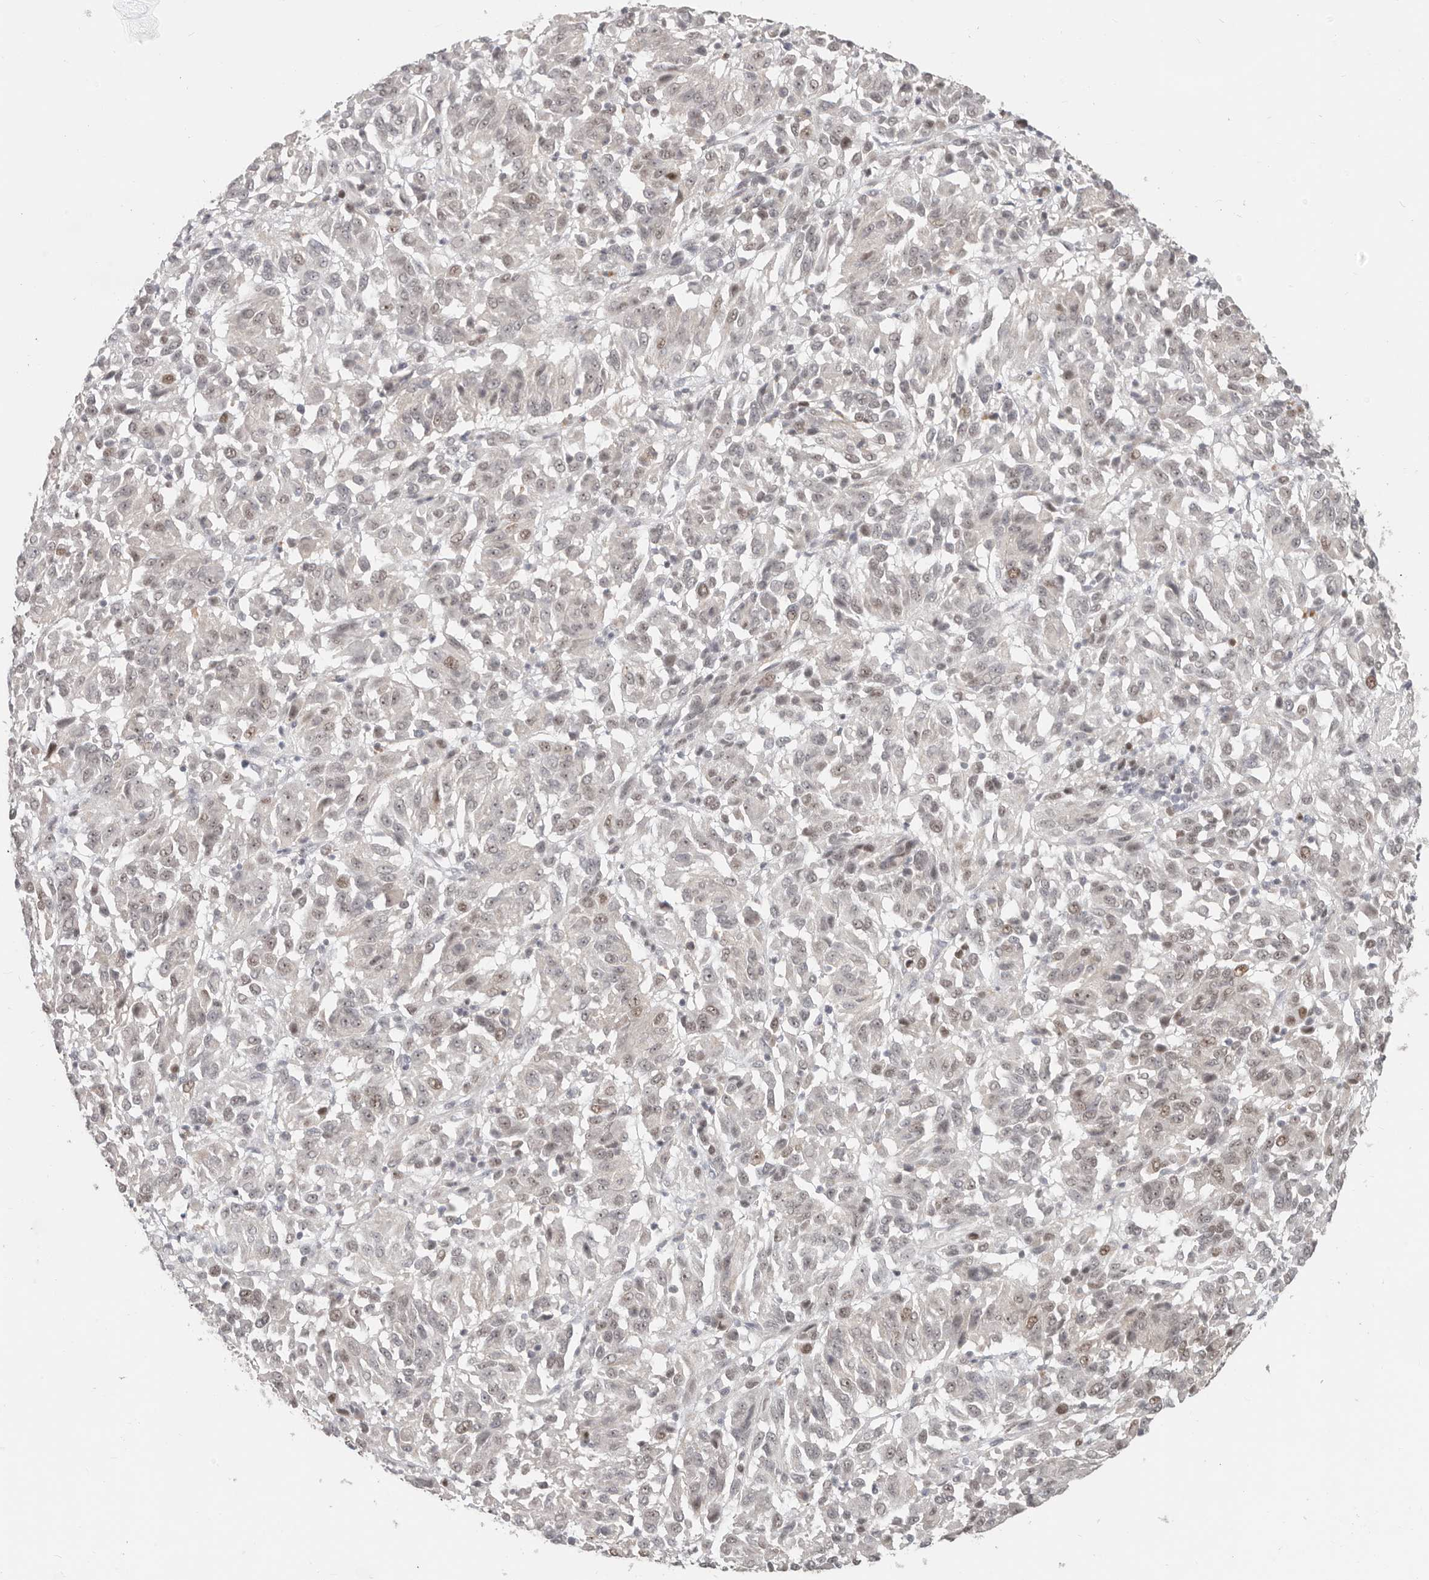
{"staining": {"intensity": "moderate", "quantity": "25%-75%", "location": "nuclear"}, "tissue": "melanoma", "cell_type": "Tumor cells", "image_type": "cancer", "snomed": [{"axis": "morphology", "description": "Malignant melanoma, NOS"}, {"axis": "topography", "description": "Skin"}], "caption": "A brown stain labels moderate nuclear positivity of a protein in melanoma tumor cells.", "gene": "RFC2", "patient": {"sex": "female", "age": 82}}